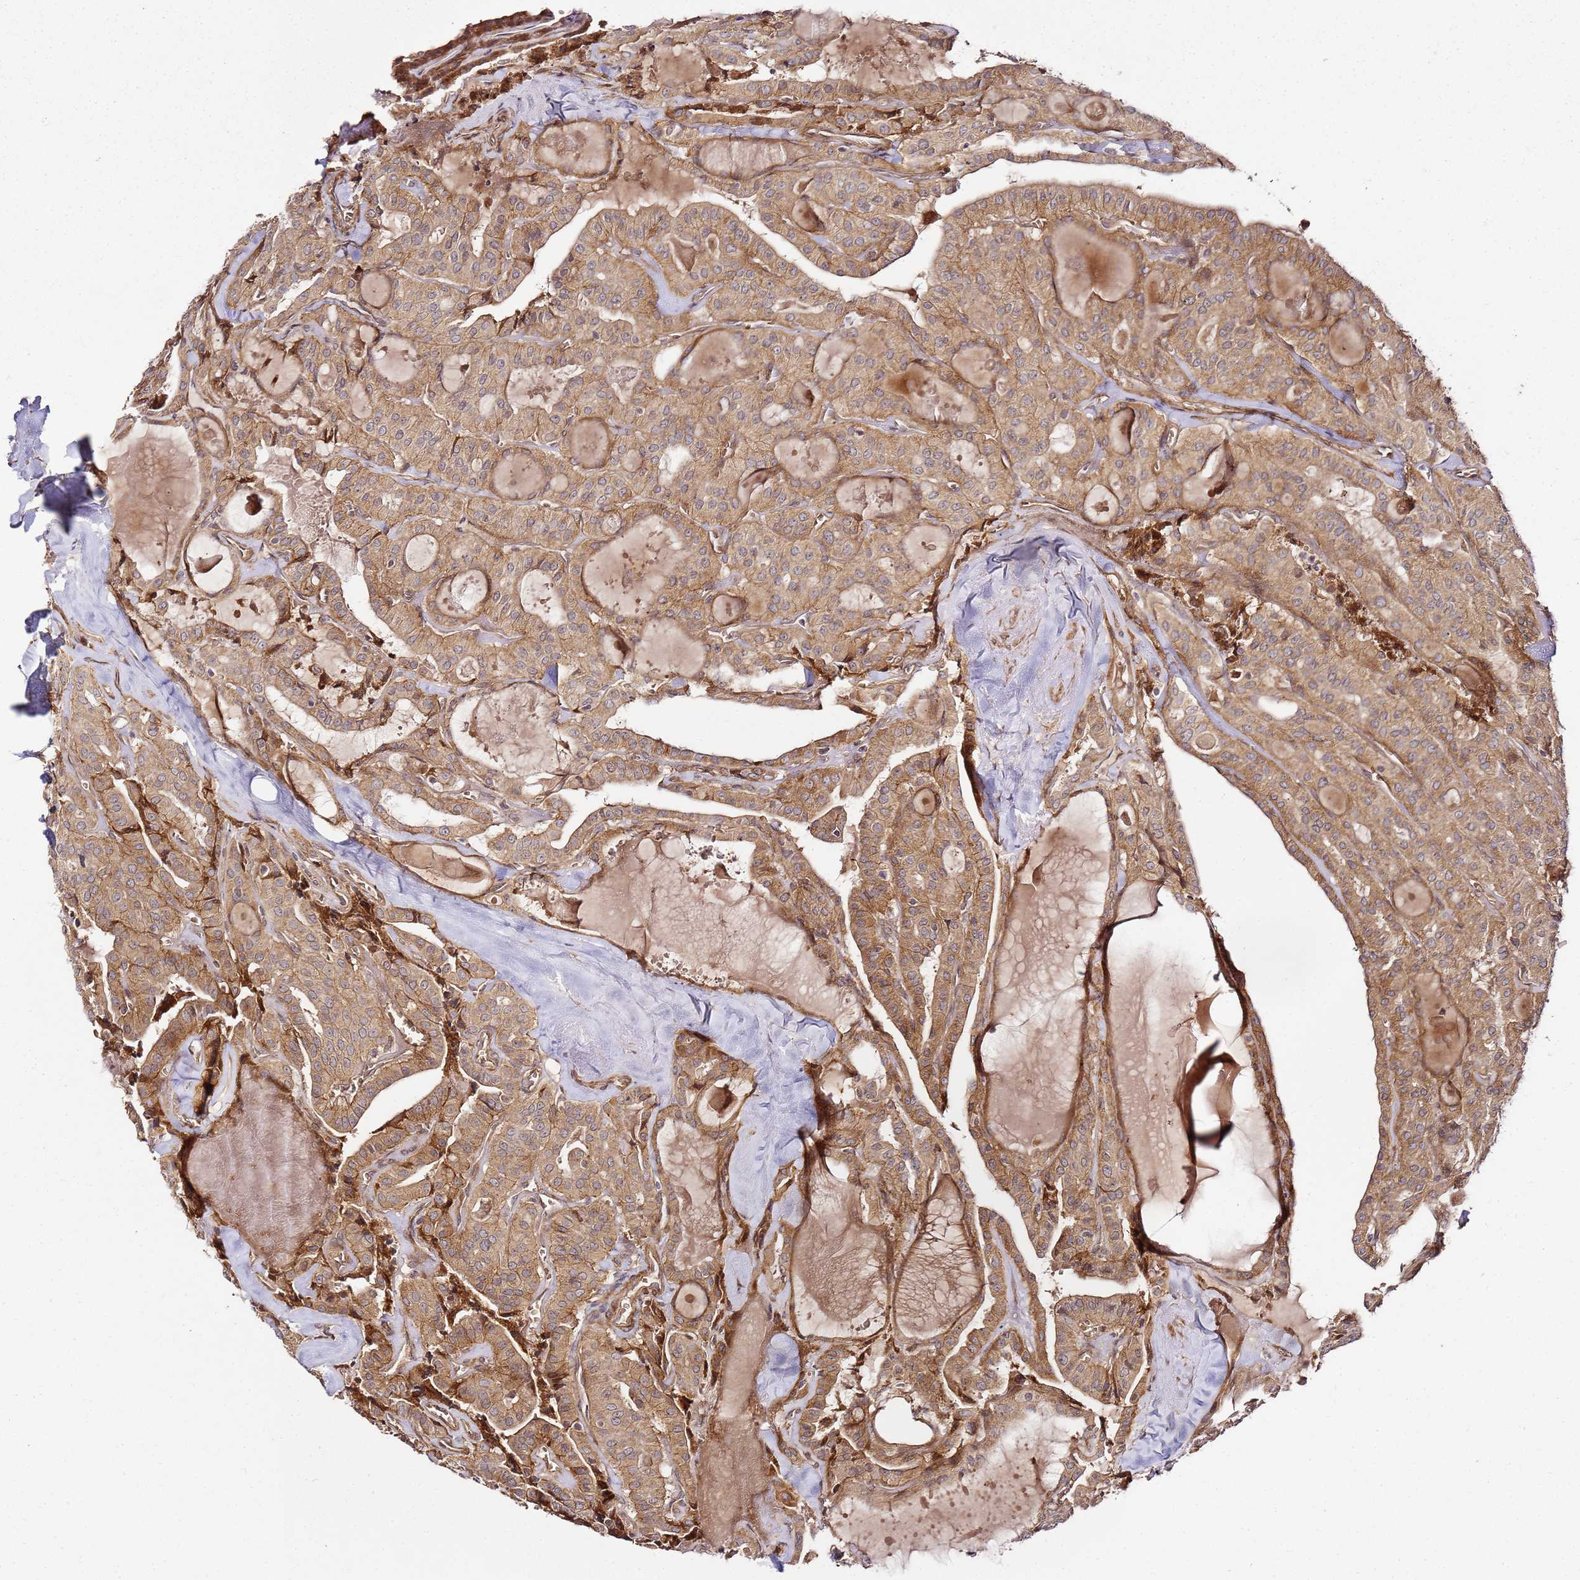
{"staining": {"intensity": "moderate", "quantity": ">75%", "location": "cytoplasmic/membranous"}, "tissue": "thyroid cancer", "cell_type": "Tumor cells", "image_type": "cancer", "snomed": [{"axis": "morphology", "description": "Papillary adenocarcinoma, NOS"}, {"axis": "topography", "description": "Thyroid gland"}], "caption": "A micrograph of human thyroid cancer (papillary adenocarcinoma) stained for a protein demonstrates moderate cytoplasmic/membranous brown staining in tumor cells.", "gene": "TM2D2", "patient": {"sex": "male", "age": 52}}